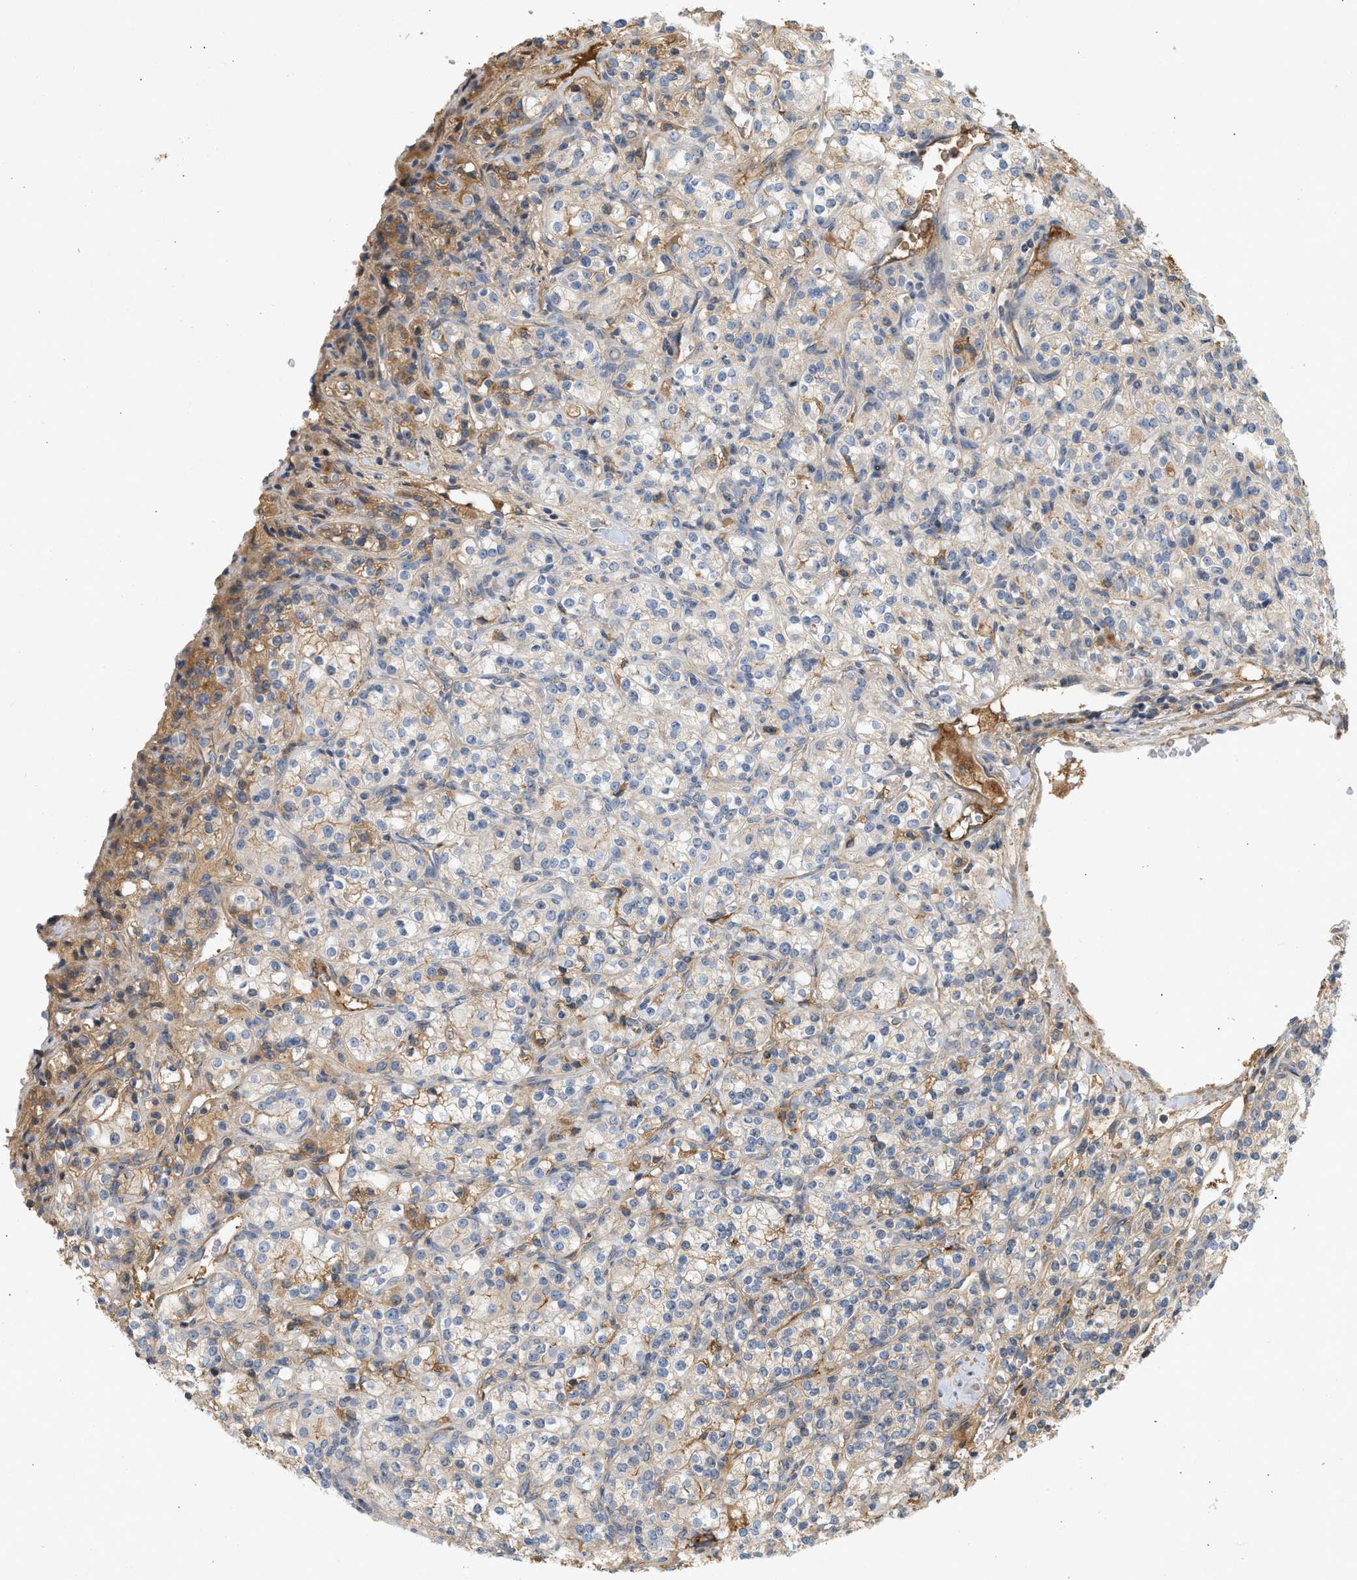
{"staining": {"intensity": "negative", "quantity": "none", "location": "none"}, "tissue": "renal cancer", "cell_type": "Tumor cells", "image_type": "cancer", "snomed": [{"axis": "morphology", "description": "Adenocarcinoma, NOS"}, {"axis": "topography", "description": "Kidney"}], "caption": "Protein analysis of adenocarcinoma (renal) displays no significant positivity in tumor cells.", "gene": "F8", "patient": {"sex": "male", "age": 77}}